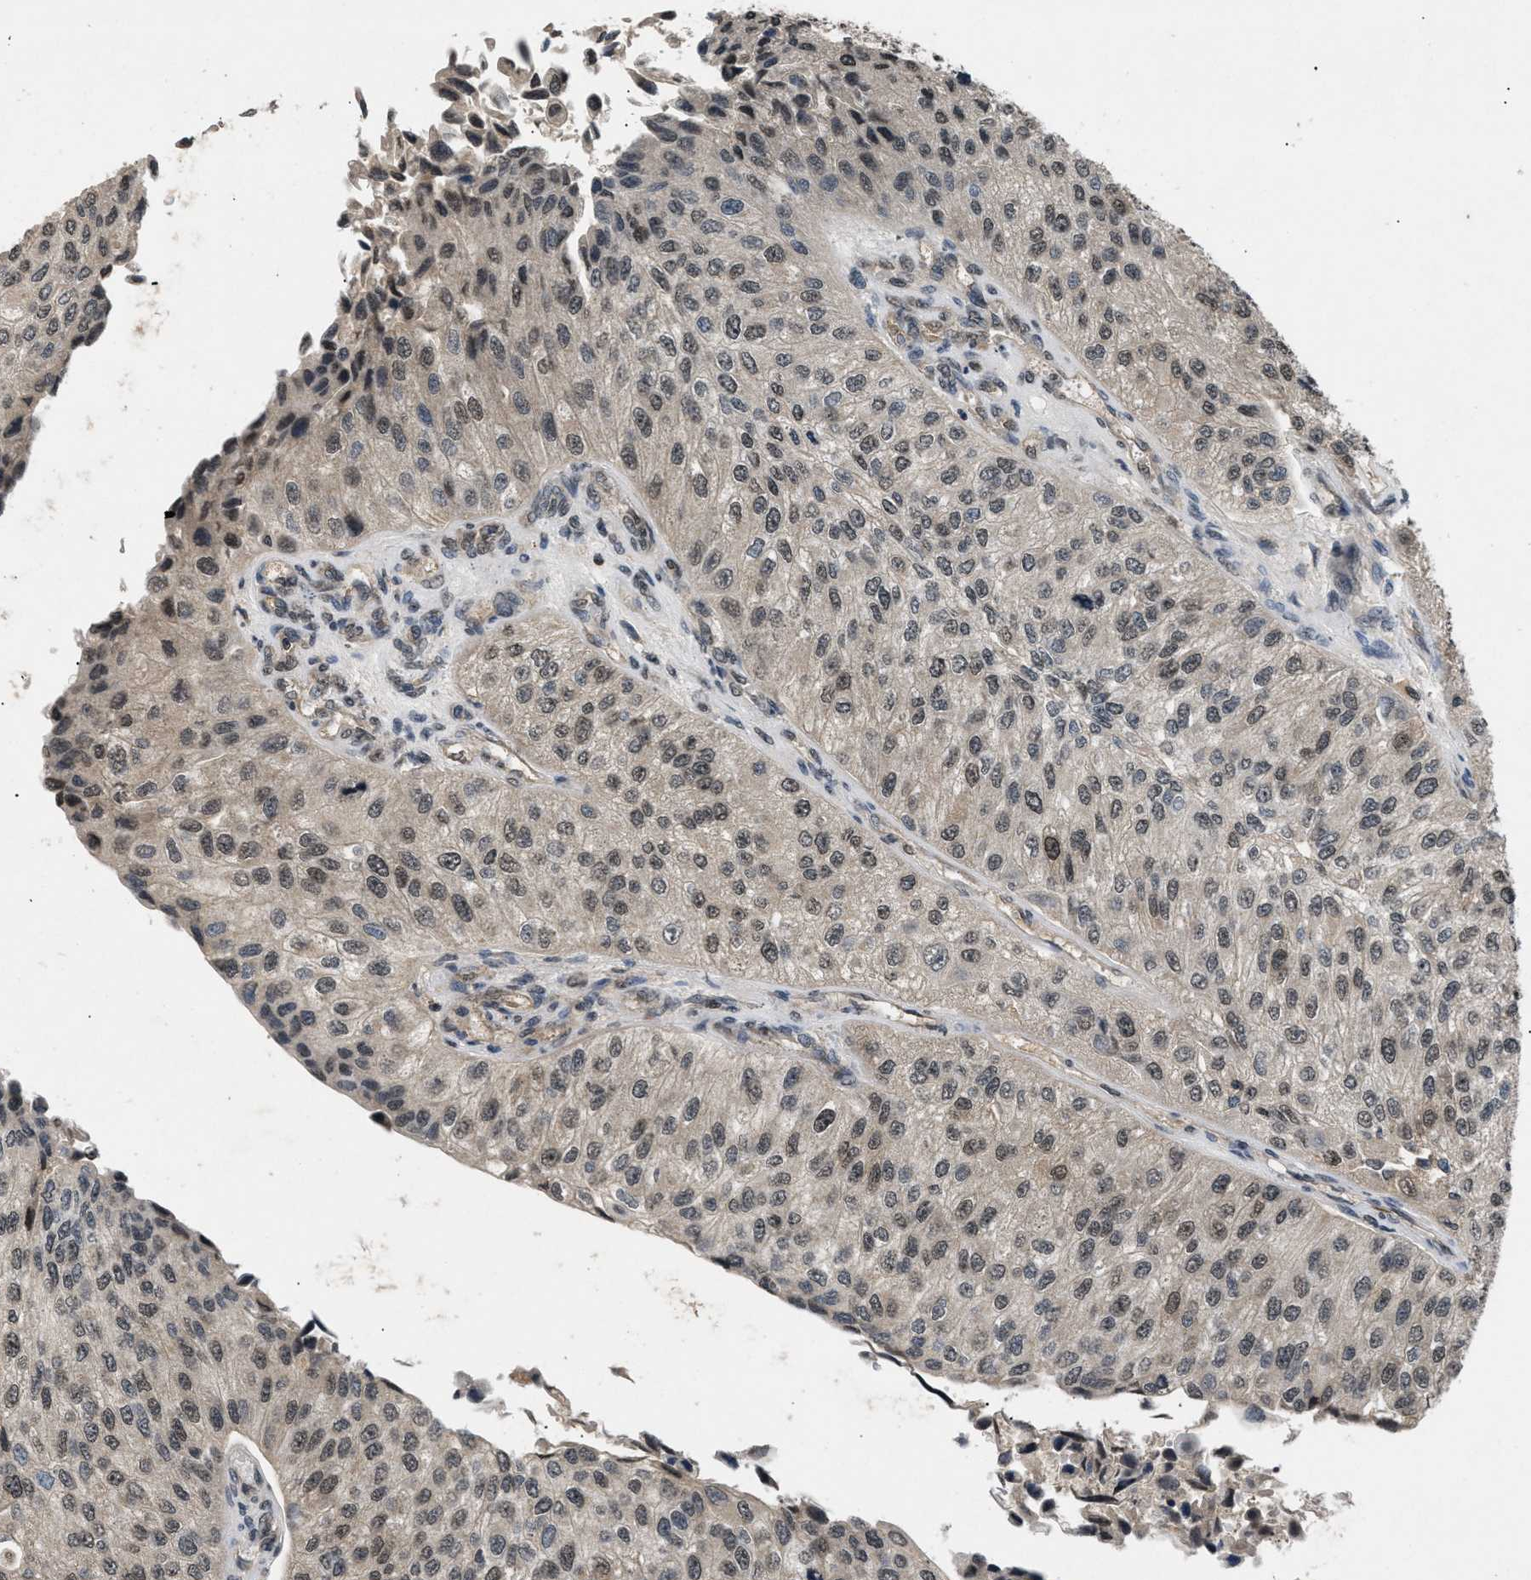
{"staining": {"intensity": "weak", "quantity": "25%-75%", "location": "nuclear"}, "tissue": "urothelial cancer", "cell_type": "Tumor cells", "image_type": "cancer", "snomed": [{"axis": "morphology", "description": "Urothelial carcinoma, High grade"}, {"axis": "topography", "description": "Kidney"}, {"axis": "topography", "description": "Urinary bladder"}], "caption": "This is an image of IHC staining of urothelial carcinoma (high-grade), which shows weak positivity in the nuclear of tumor cells.", "gene": "RBM5", "patient": {"sex": "male", "age": 77}}